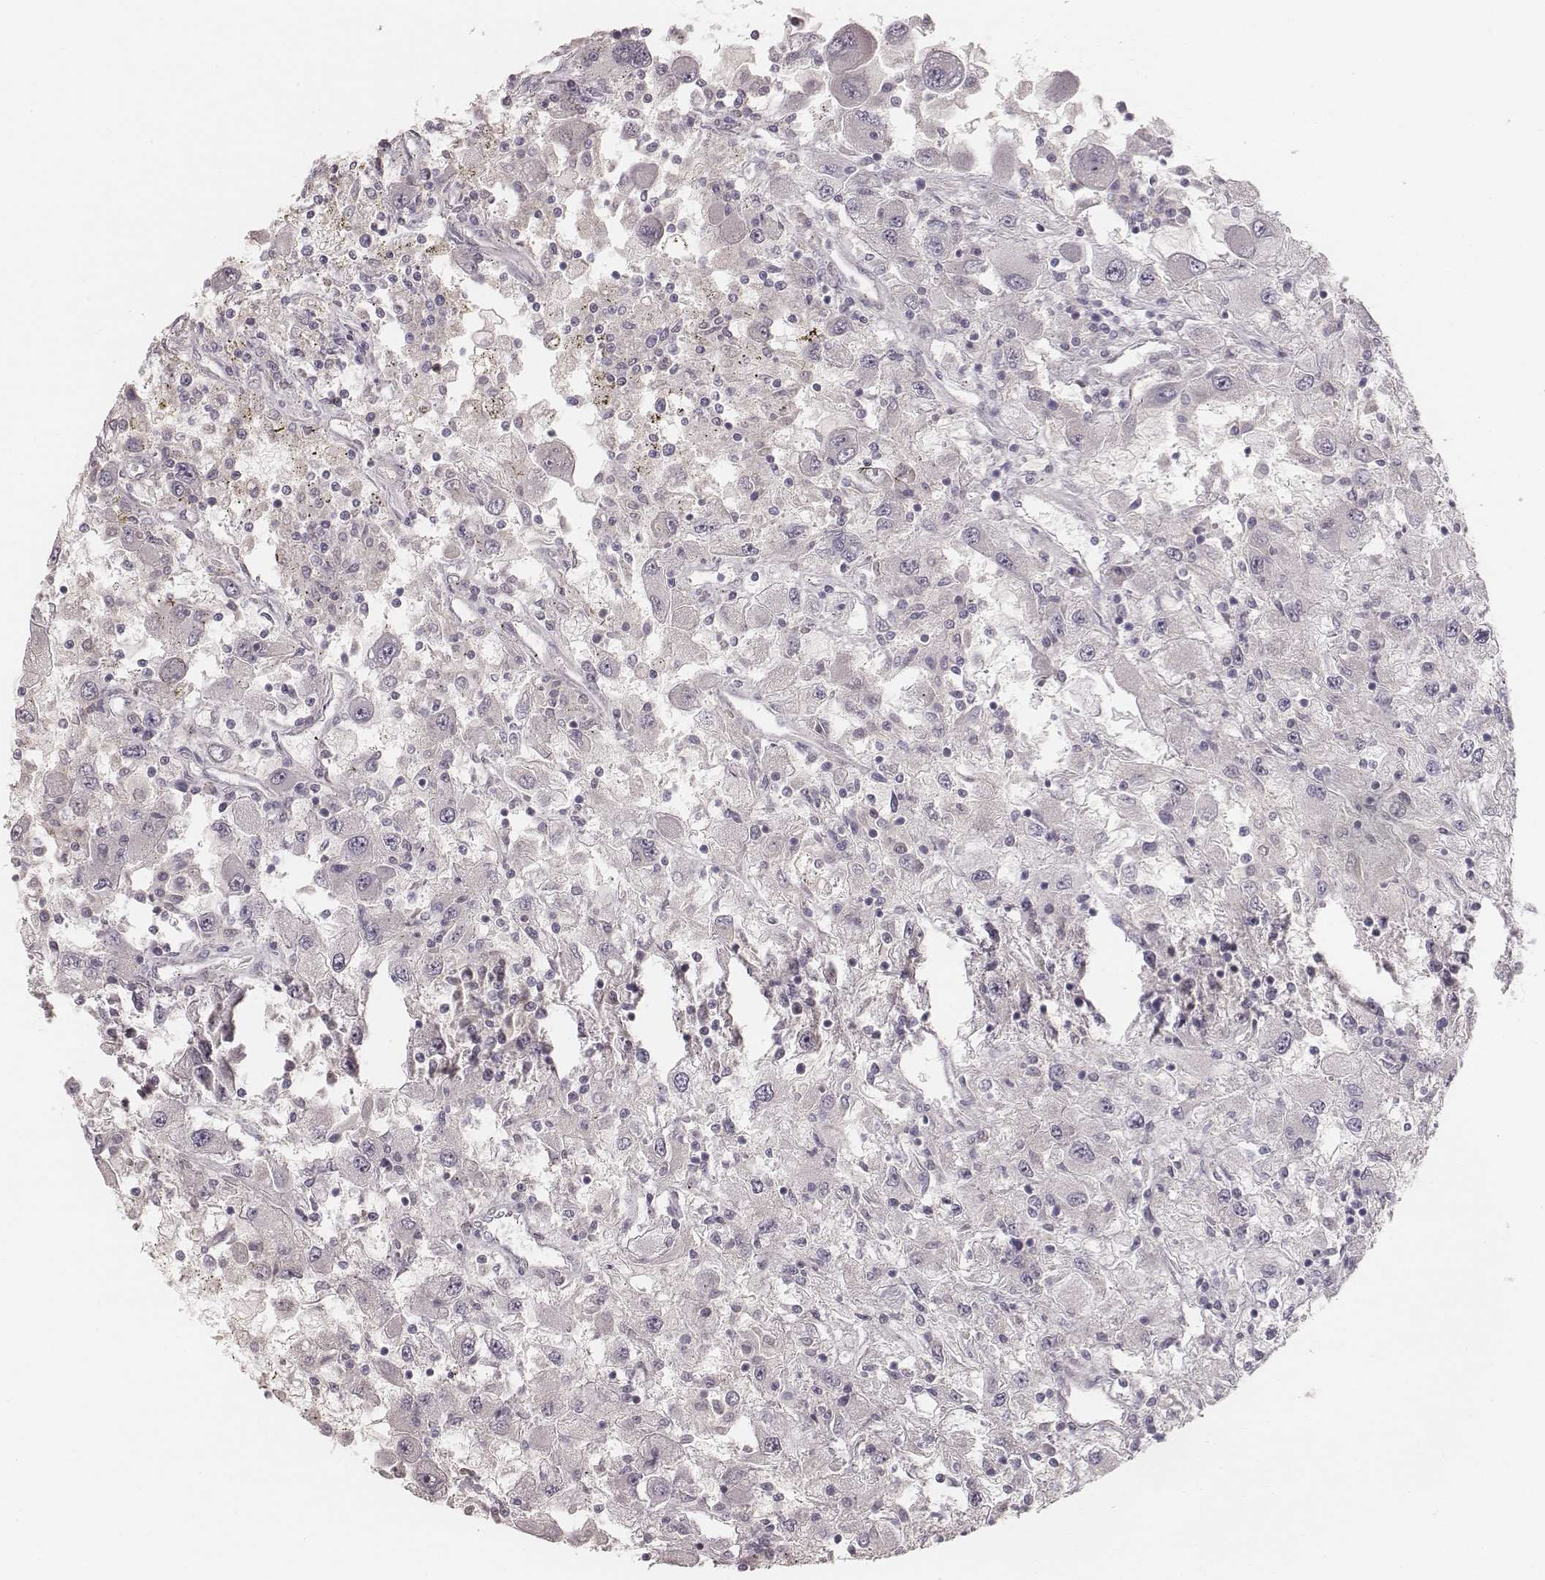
{"staining": {"intensity": "negative", "quantity": "none", "location": "none"}, "tissue": "renal cancer", "cell_type": "Tumor cells", "image_type": "cancer", "snomed": [{"axis": "morphology", "description": "Adenocarcinoma, NOS"}, {"axis": "topography", "description": "Kidney"}], "caption": "The immunohistochemistry histopathology image has no significant expression in tumor cells of renal cancer (adenocarcinoma) tissue.", "gene": "LY6K", "patient": {"sex": "female", "age": 67}}